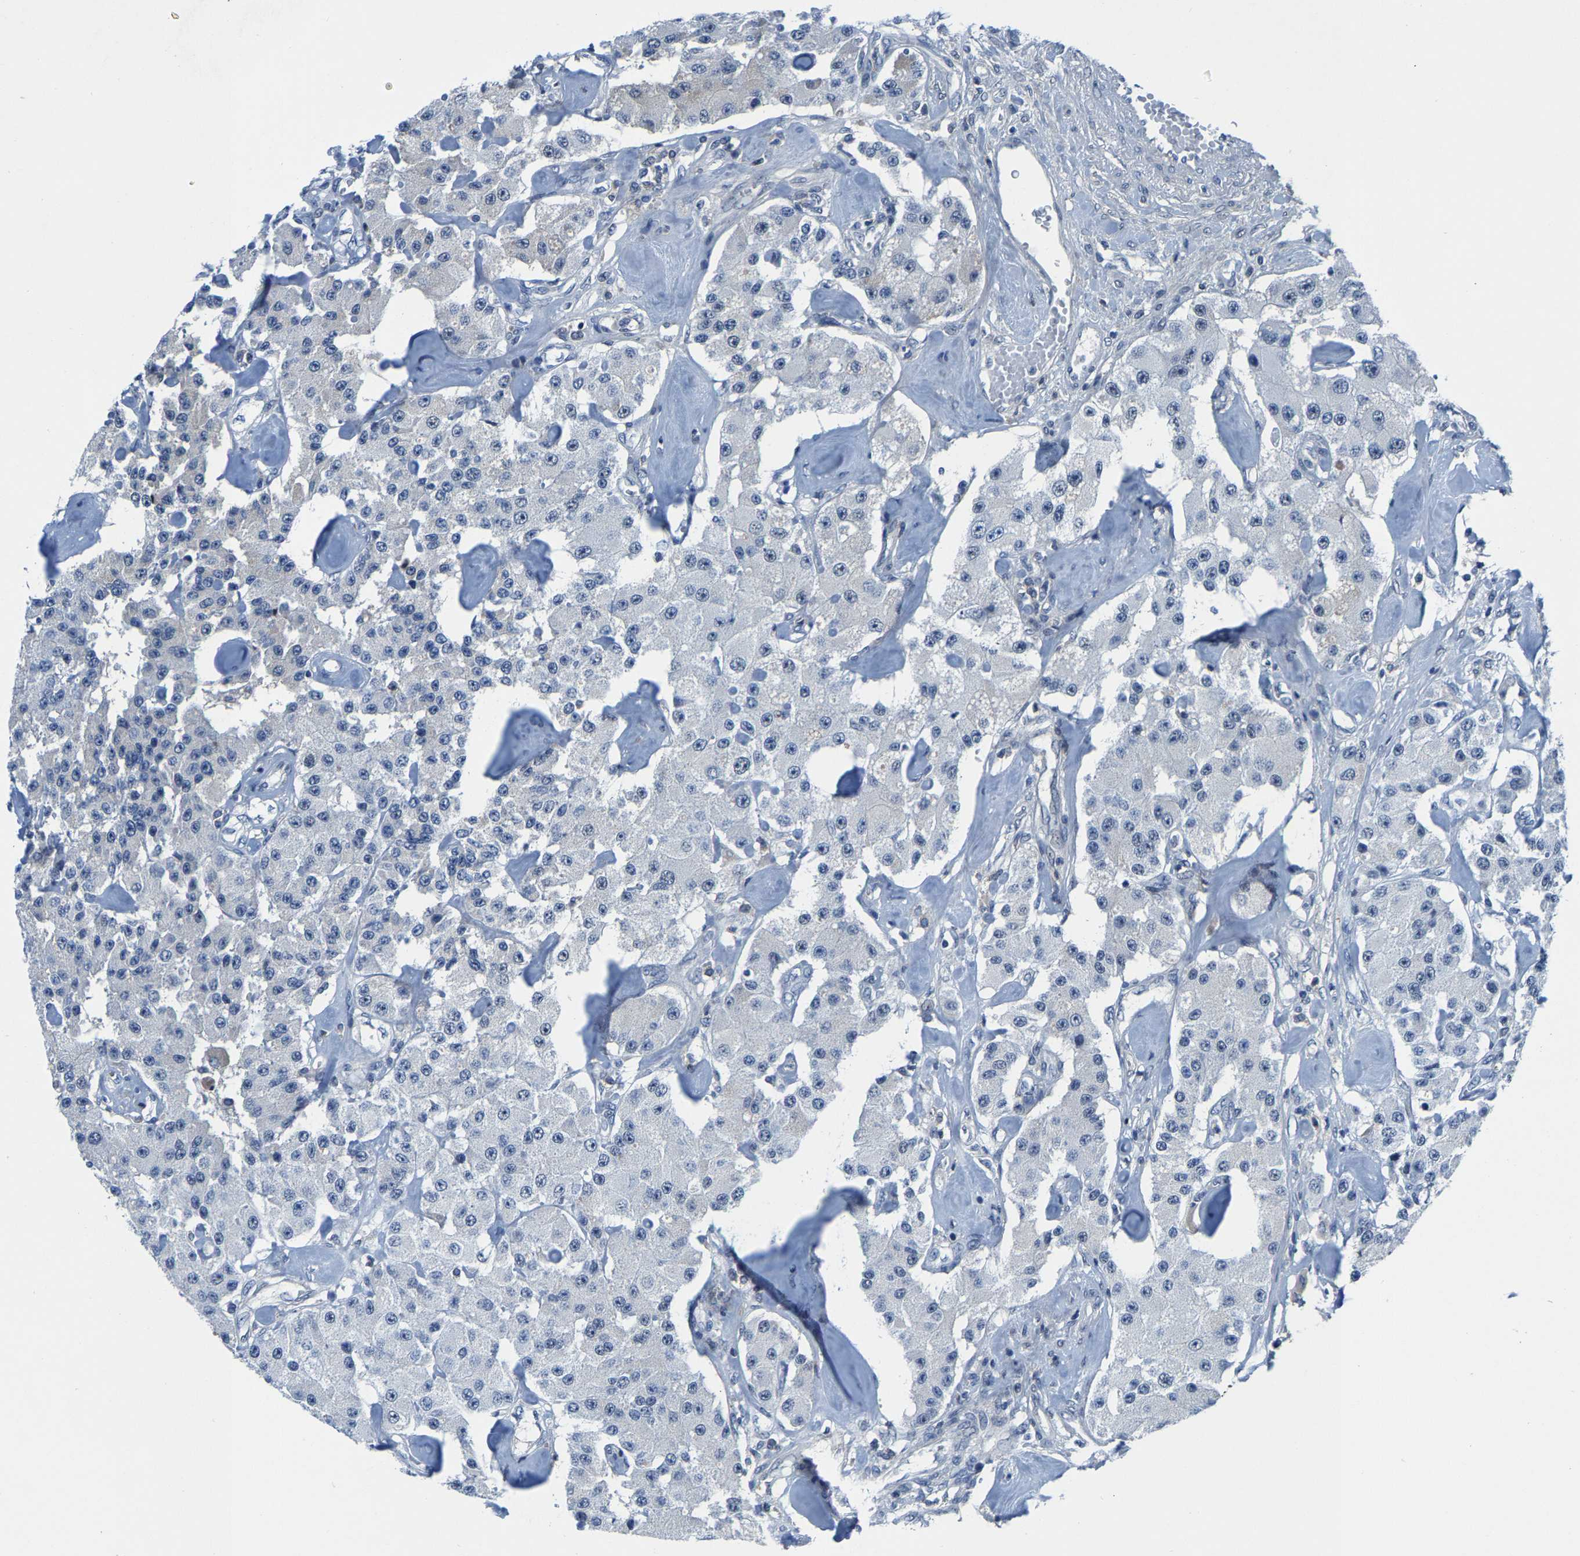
{"staining": {"intensity": "weak", "quantity": "<25%", "location": "cytoplasmic/membranous"}, "tissue": "carcinoid", "cell_type": "Tumor cells", "image_type": "cancer", "snomed": [{"axis": "morphology", "description": "Carcinoid, malignant, NOS"}, {"axis": "topography", "description": "Pancreas"}], "caption": "The histopathology image reveals no staining of tumor cells in carcinoid. (Brightfield microscopy of DAB (3,3'-diaminobenzidine) immunohistochemistry at high magnification).", "gene": "SSH3", "patient": {"sex": "male", "age": 41}}